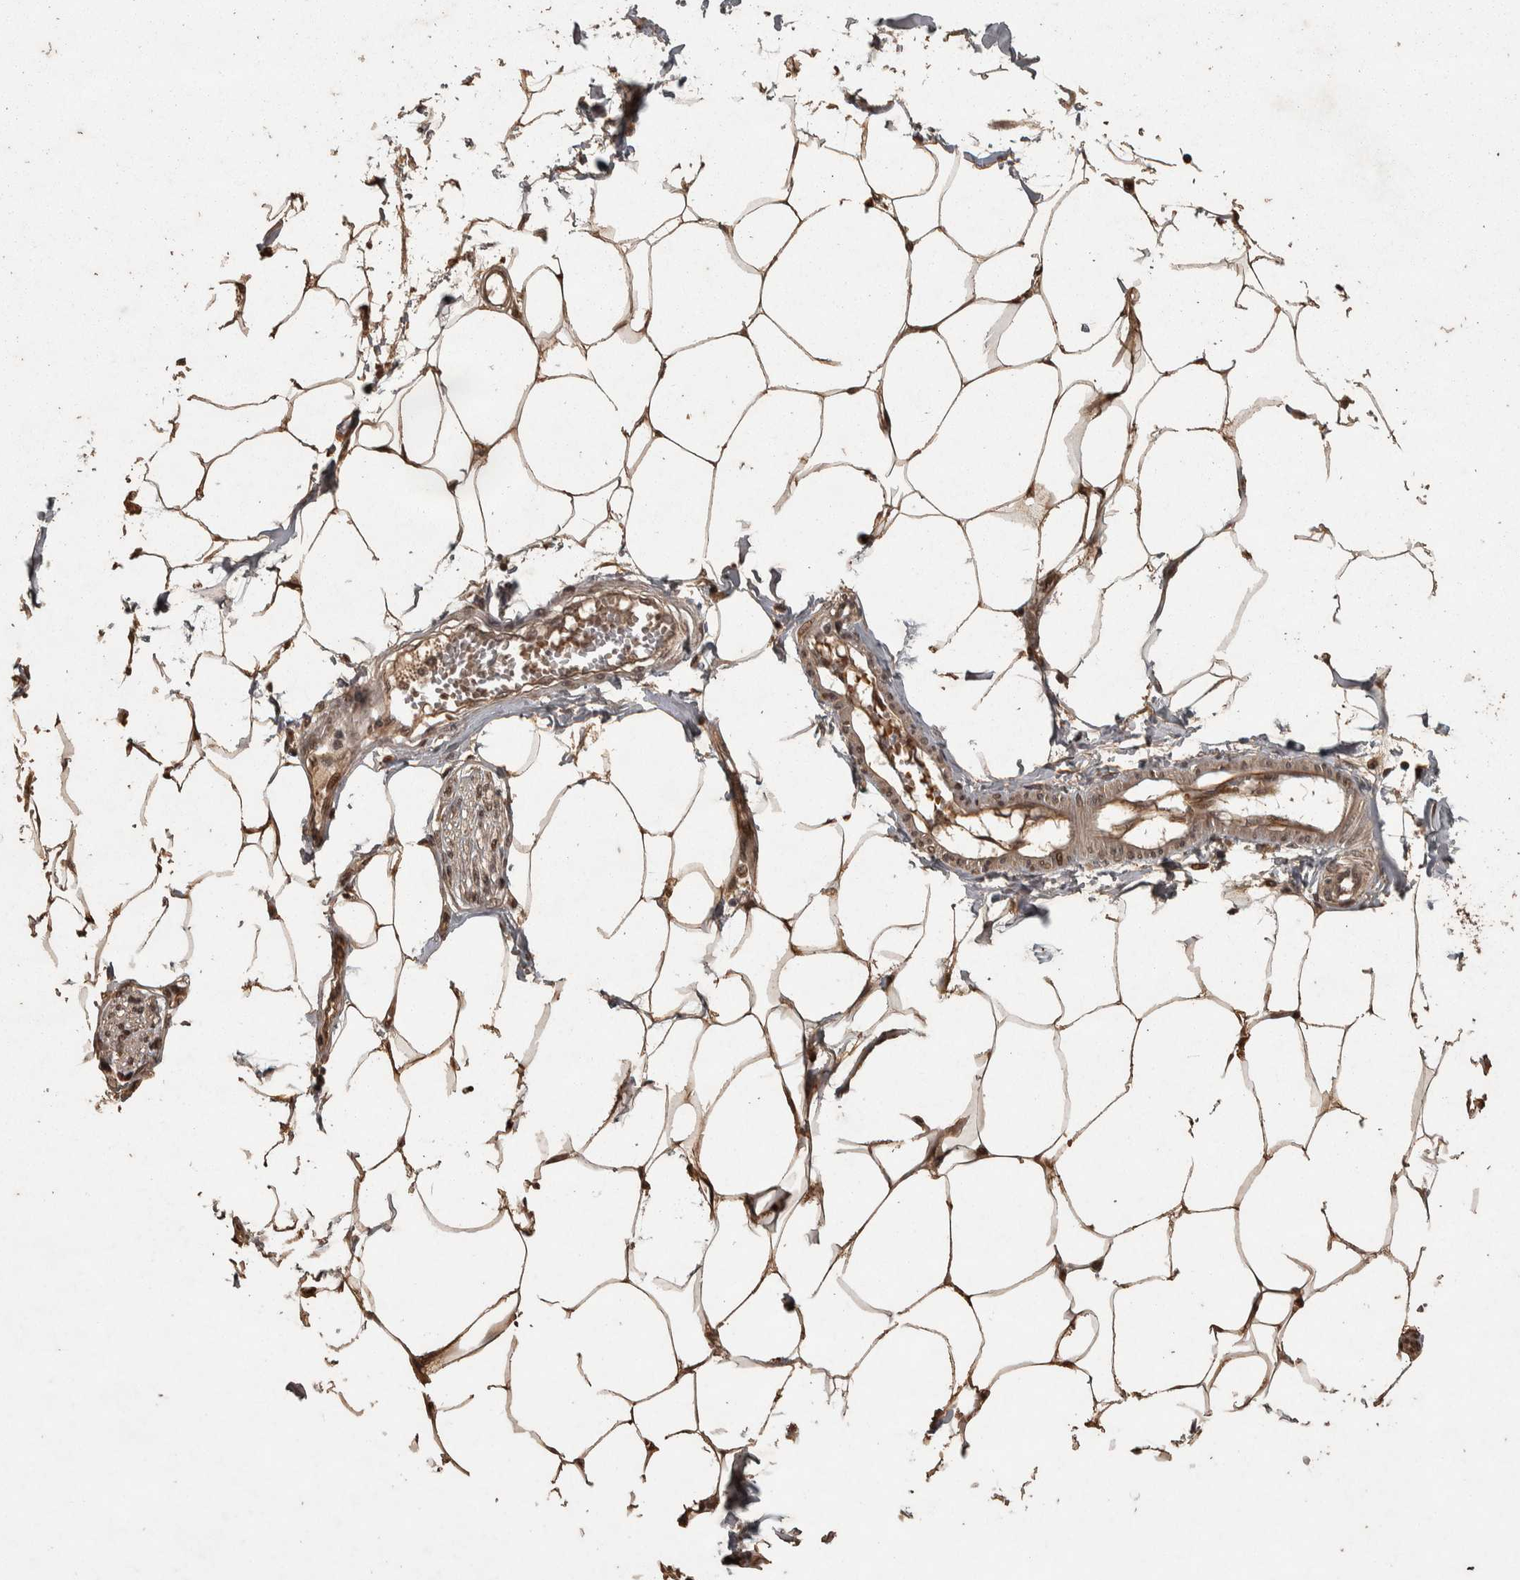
{"staining": {"intensity": "strong", "quantity": ">75%", "location": "cytoplasmic/membranous"}, "tissue": "adipose tissue", "cell_type": "Adipocytes", "image_type": "normal", "snomed": [{"axis": "morphology", "description": "Normal tissue, NOS"}, {"axis": "morphology", "description": "Adenocarcinoma, NOS"}, {"axis": "topography", "description": "Colon"}, {"axis": "topography", "description": "Peripheral nerve tissue"}], "caption": "Immunohistochemistry image of normal adipose tissue: human adipose tissue stained using immunohistochemistry shows high levels of strong protein expression localized specifically in the cytoplasmic/membranous of adipocytes, appearing as a cytoplasmic/membranous brown color.", "gene": "ACO1", "patient": {"sex": "male", "age": 14}}